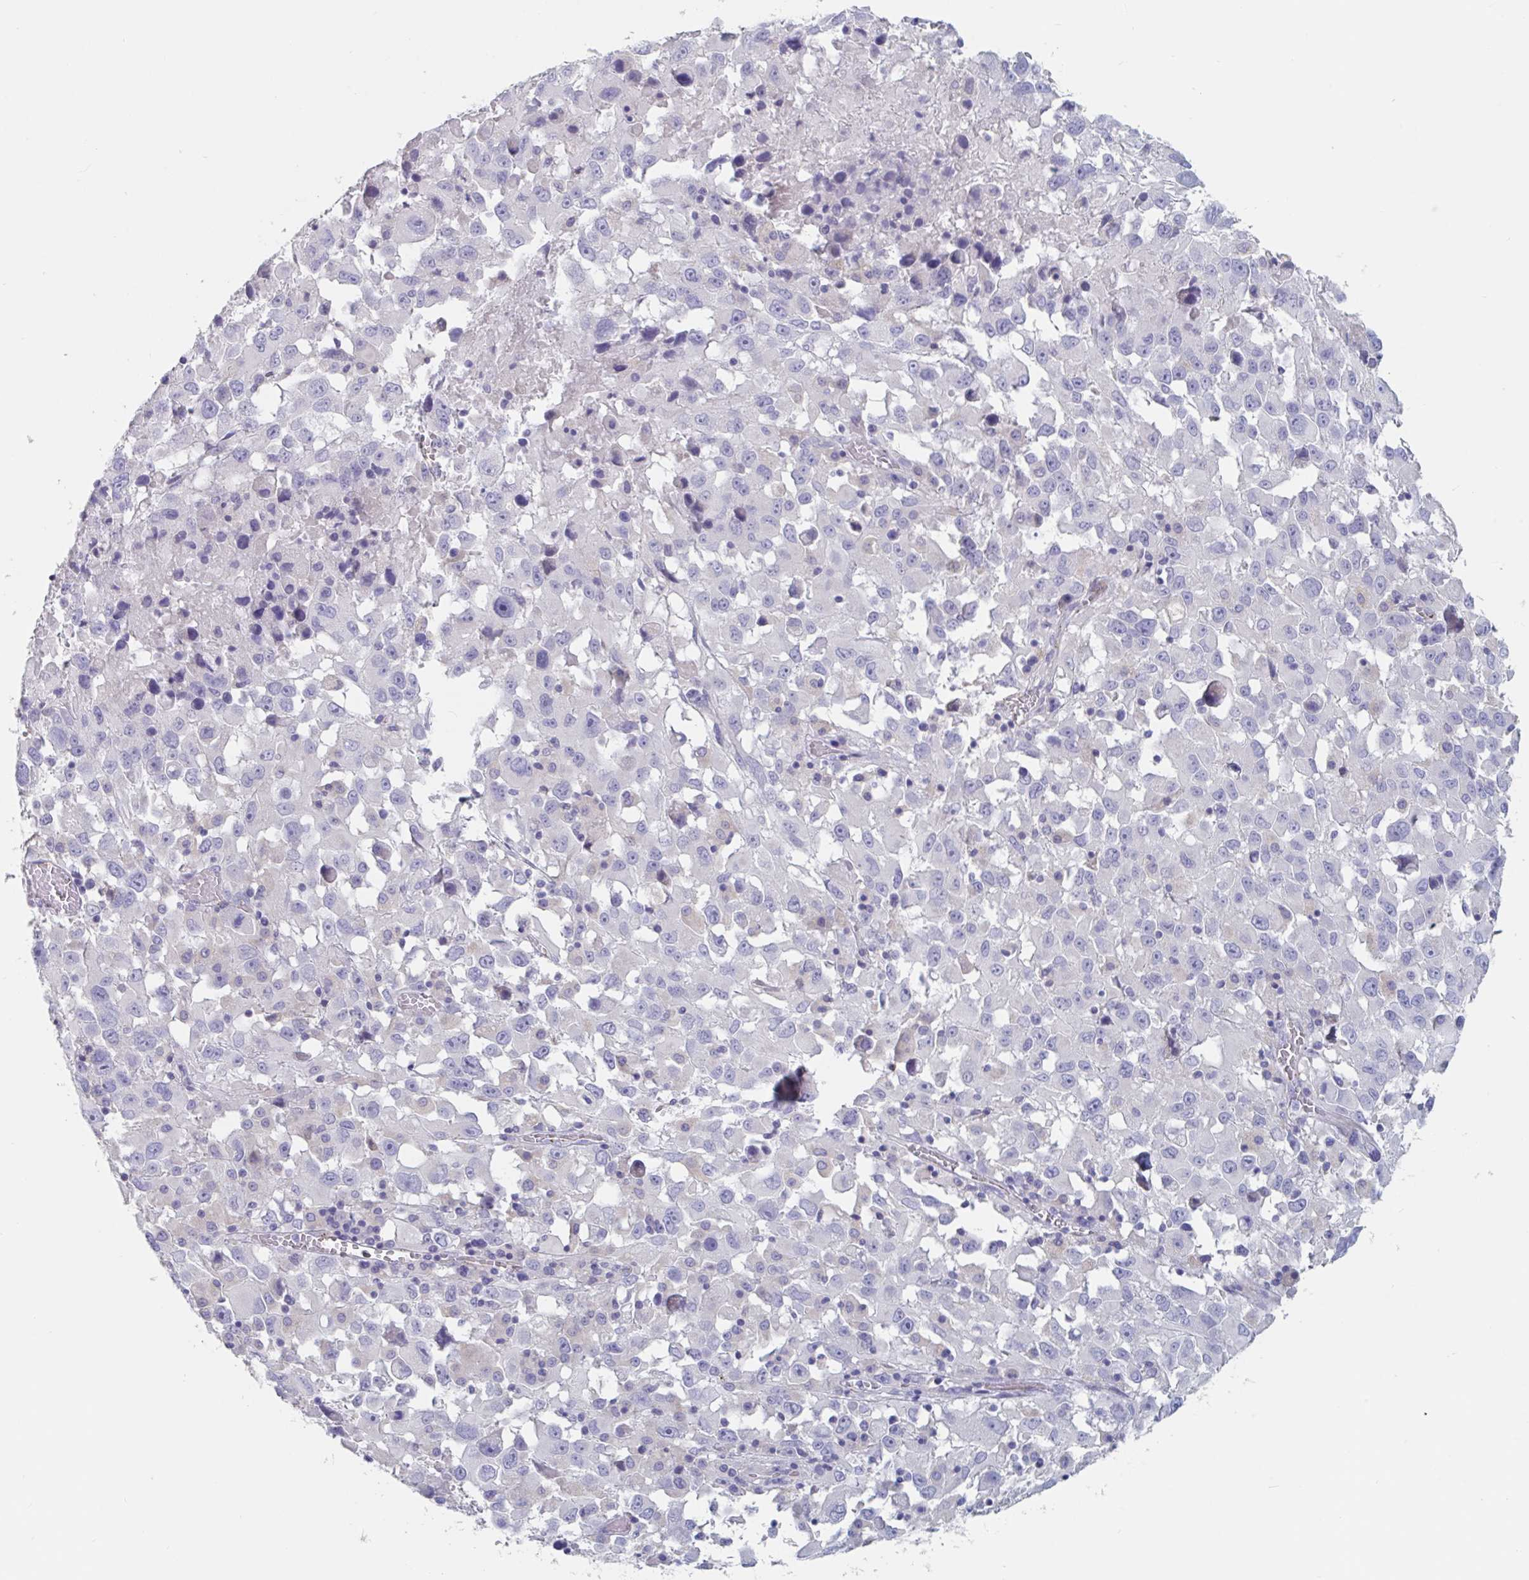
{"staining": {"intensity": "negative", "quantity": "none", "location": "none"}, "tissue": "melanoma", "cell_type": "Tumor cells", "image_type": "cancer", "snomed": [{"axis": "morphology", "description": "Malignant melanoma, Metastatic site"}, {"axis": "topography", "description": "Soft tissue"}], "caption": "The immunohistochemistry (IHC) histopathology image has no significant staining in tumor cells of melanoma tissue.", "gene": "ABHD16A", "patient": {"sex": "male", "age": 50}}